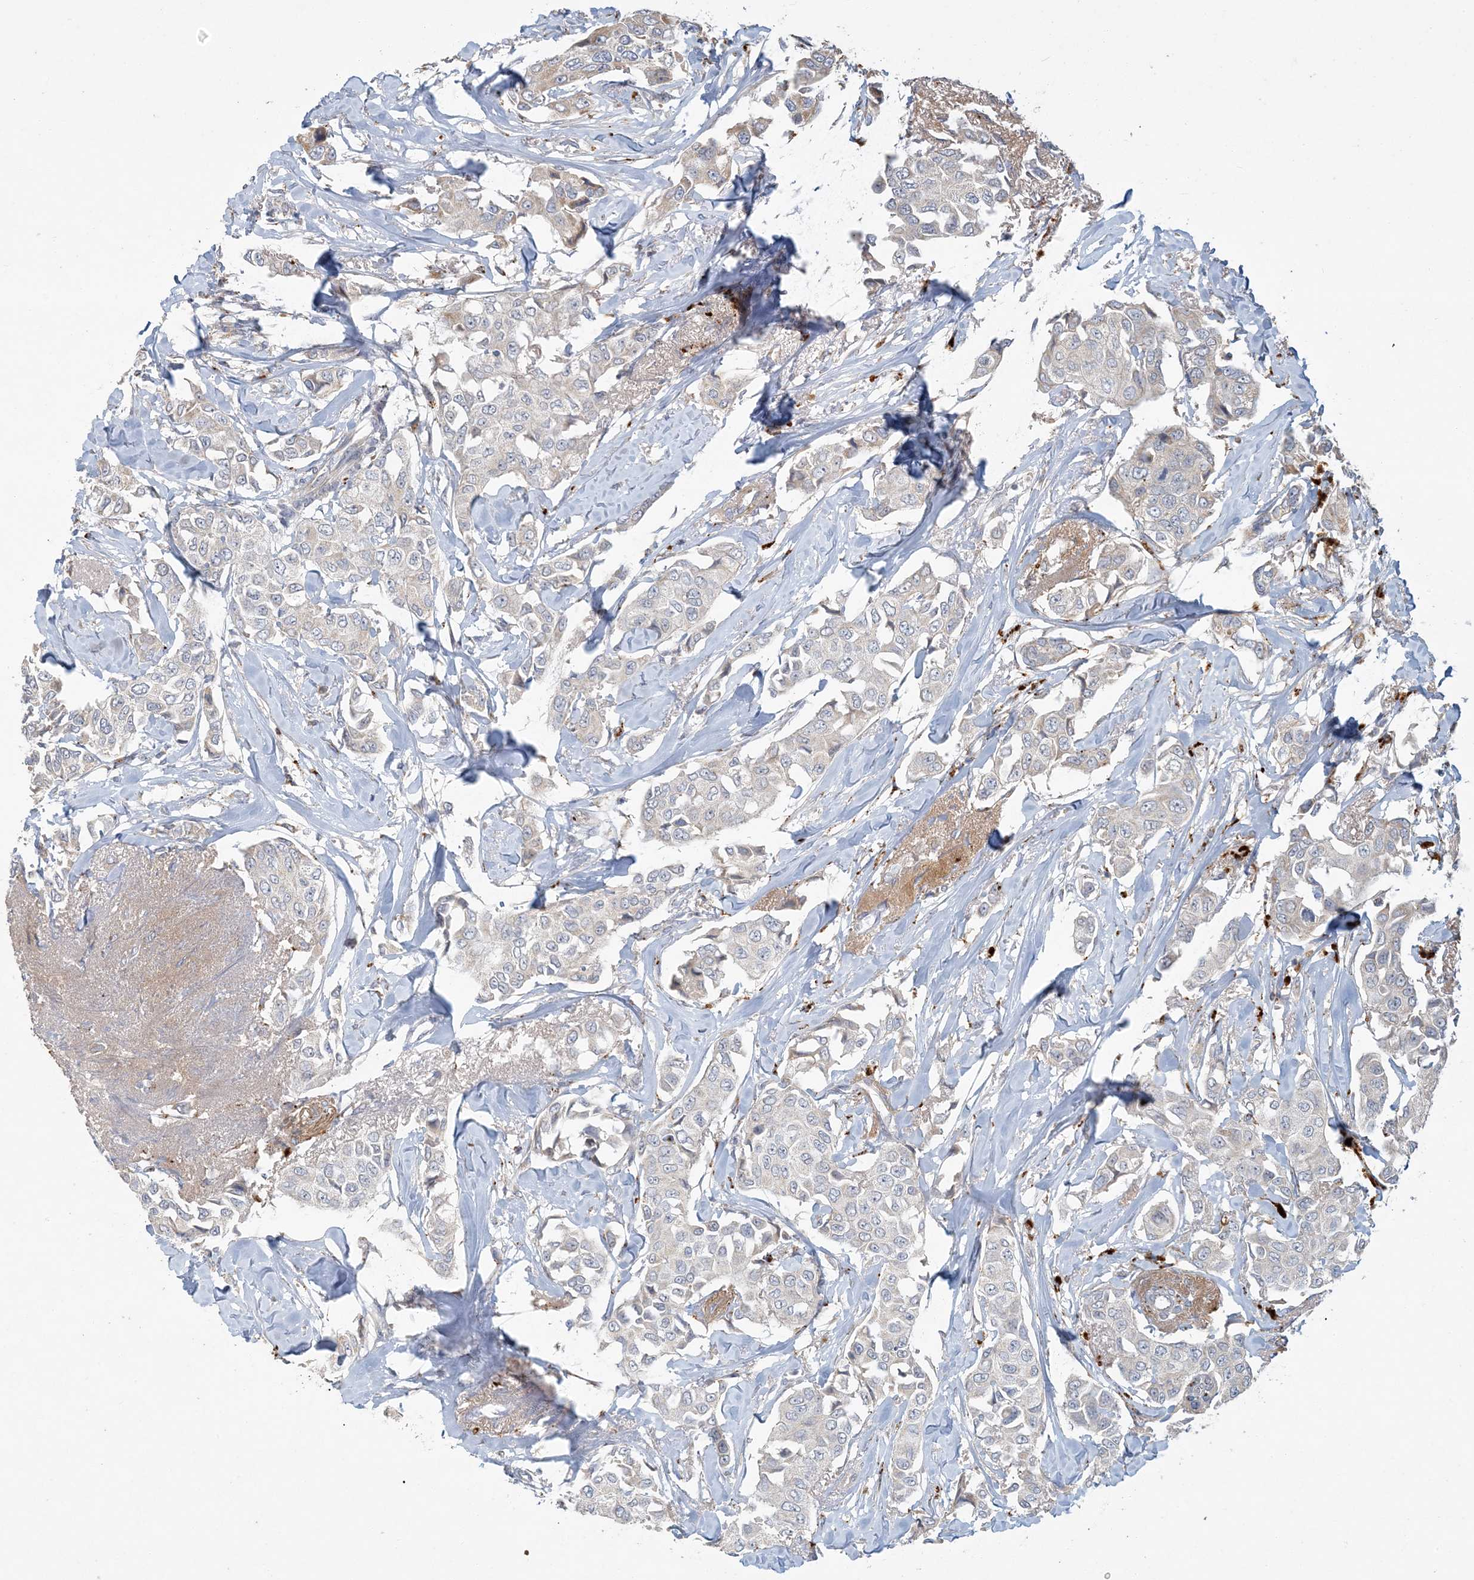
{"staining": {"intensity": "negative", "quantity": "none", "location": "none"}, "tissue": "breast cancer", "cell_type": "Tumor cells", "image_type": "cancer", "snomed": [{"axis": "morphology", "description": "Duct carcinoma"}, {"axis": "topography", "description": "Breast"}], "caption": "High magnification brightfield microscopy of breast cancer stained with DAB (3,3'-diaminobenzidine) (brown) and counterstained with hematoxylin (blue): tumor cells show no significant expression. The staining is performed using DAB brown chromogen with nuclei counter-stained in using hematoxylin.", "gene": "LTN1", "patient": {"sex": "female", "age": 80}}